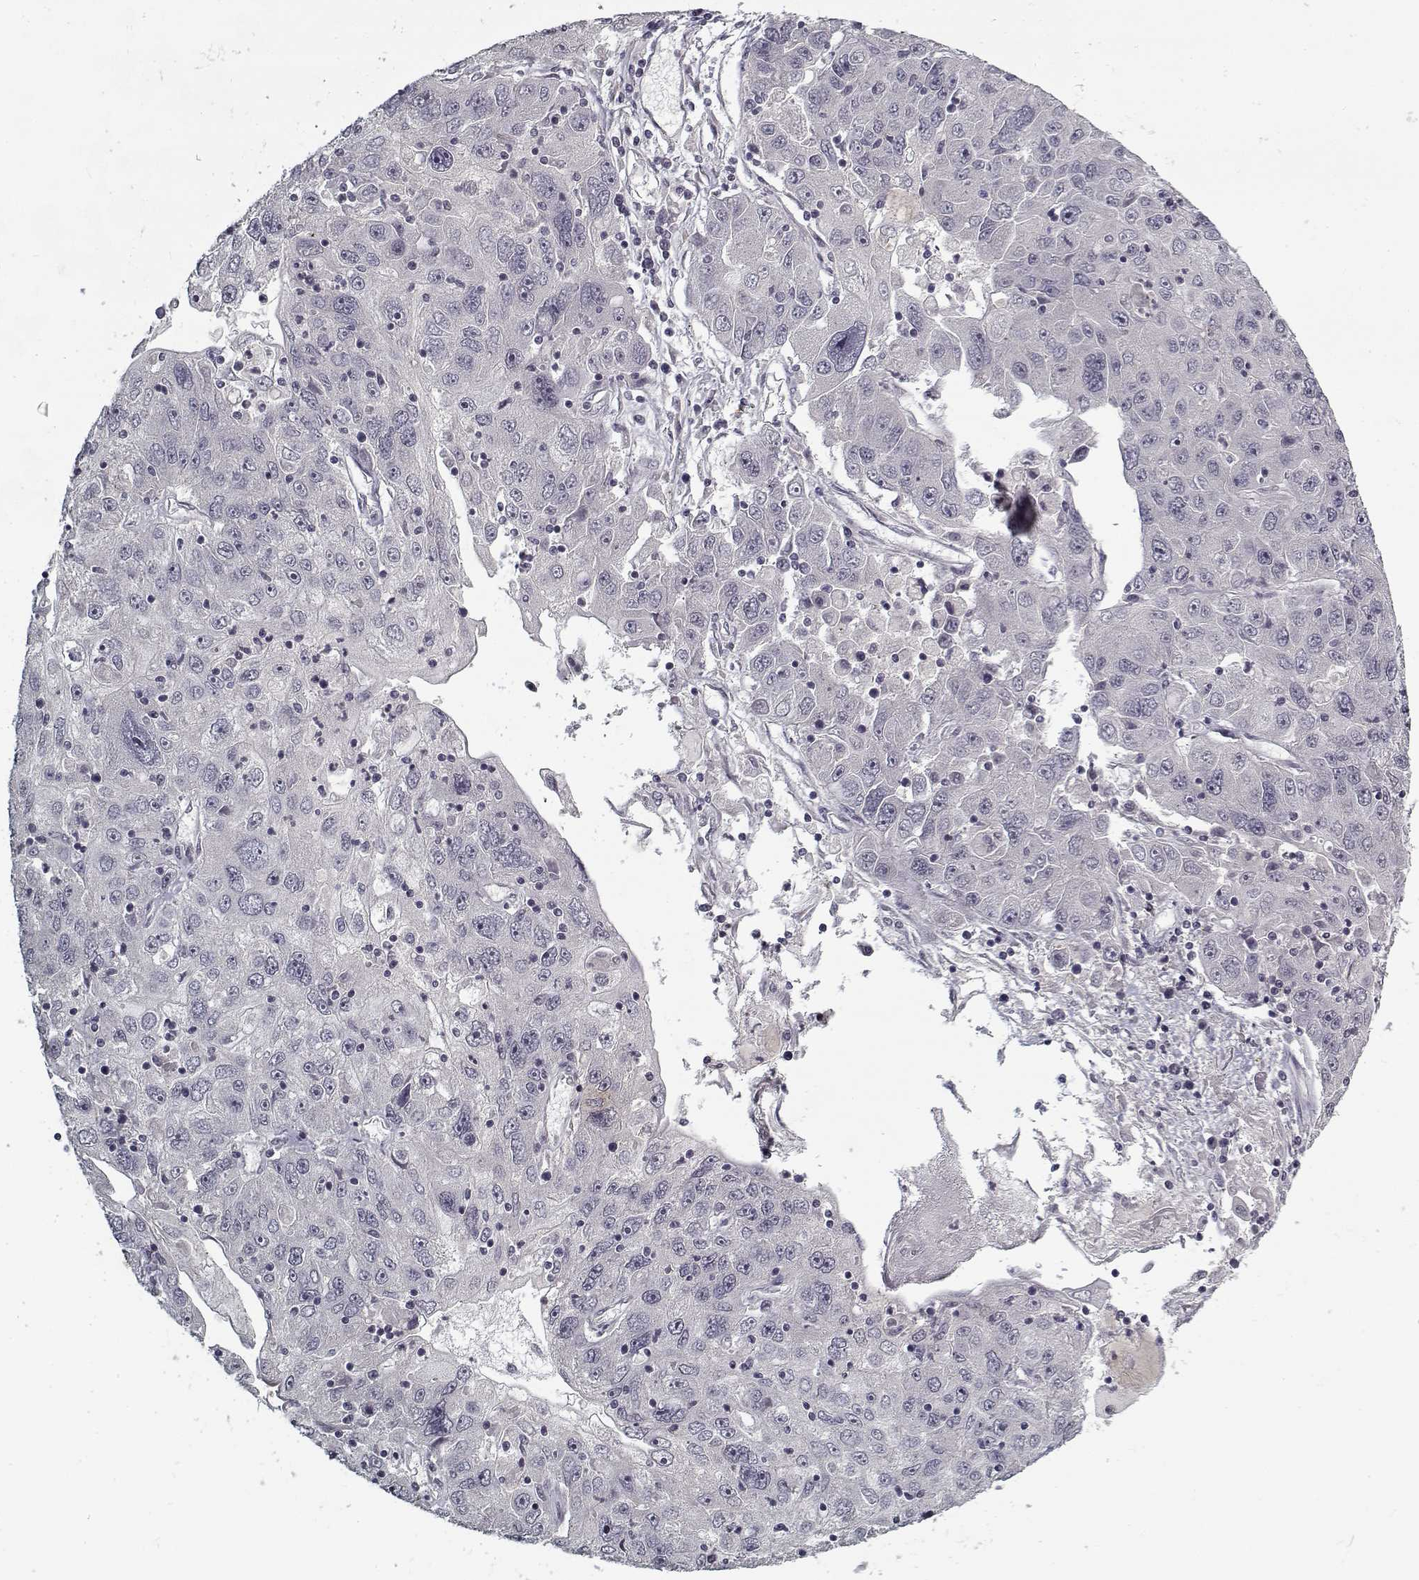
{"staining": {"intensity": "negative", "quantity": "none", "location": "none"}, "tissue": "stomach cancer", "cell_type": "Tumor cells", "image_type": "cancer", "snomed": [{"axis": "morphology", "description": "Adenocarcinoma, NOS"}, {"axis": "topography", "description": "Stomach"}], "caption": "A high-resolution histopathology image shows IHC staining of stomach cancer (adenocarcinoma), which demonstrates no significant expression in tumor cells. (DAB (3,3'-diaminobenzidine) IHC with hematoxylin counter stain).", "gene": "LAMA2", "patient": {"sex": "male", "age": 56}}